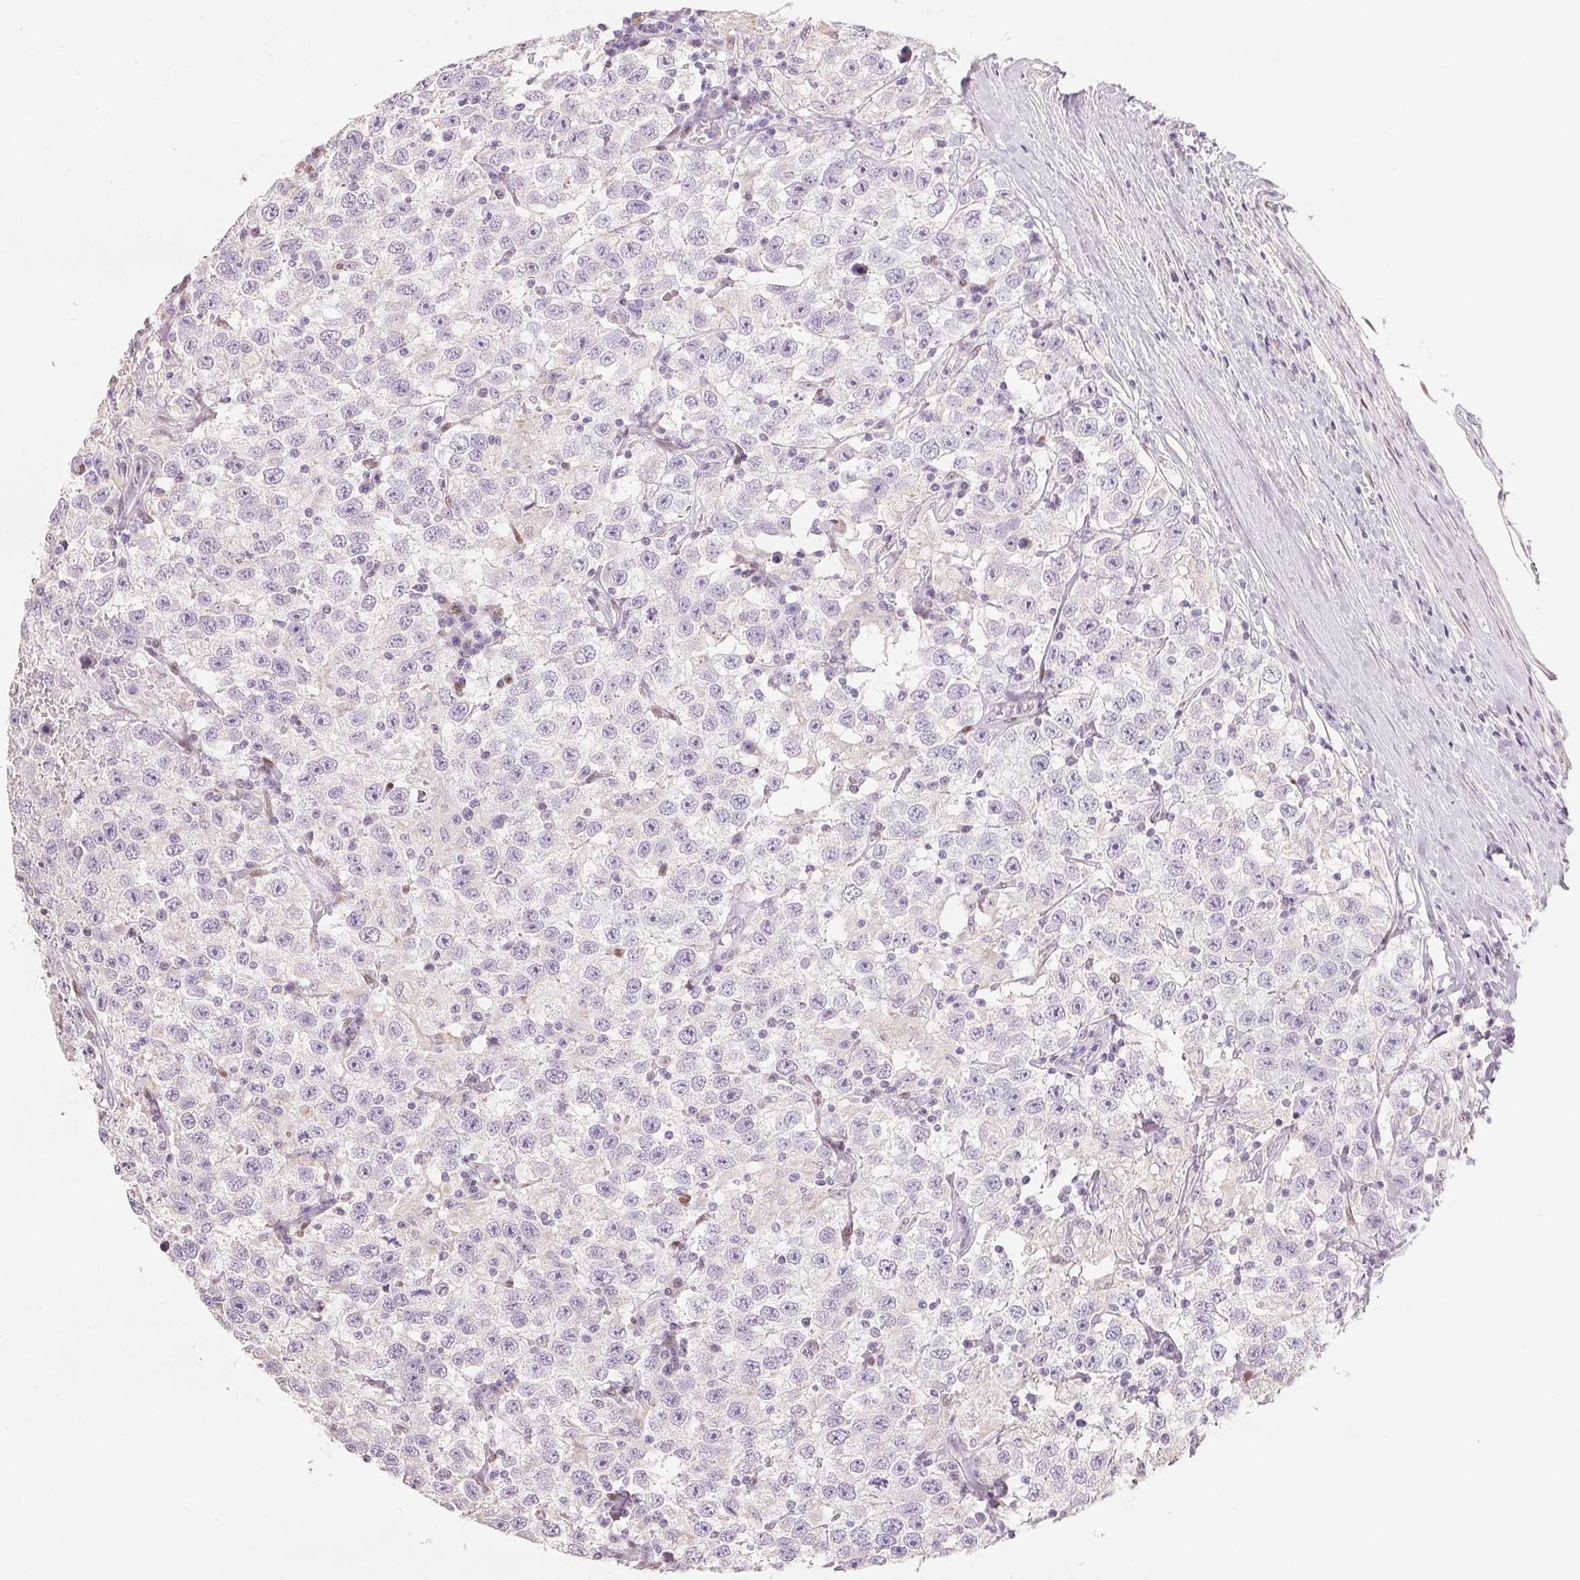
{"staining": {"intensity": "negative", "quantity": "none", "location": "none"}, "tissue": "testis cancer", "cell_type": "Tumor cells", "image_type": "cancer", "snomed": [{"axis": "morphology", "description": "Seminoma, NOS"}, {"axis": "topography", "description": "Testis"}], "caption": "Protein analysis of testis seminoma shows no significant positivity in tumor cells.", "gene": "SMARCD3", "patient": {"sex": "male", "age": 41}}